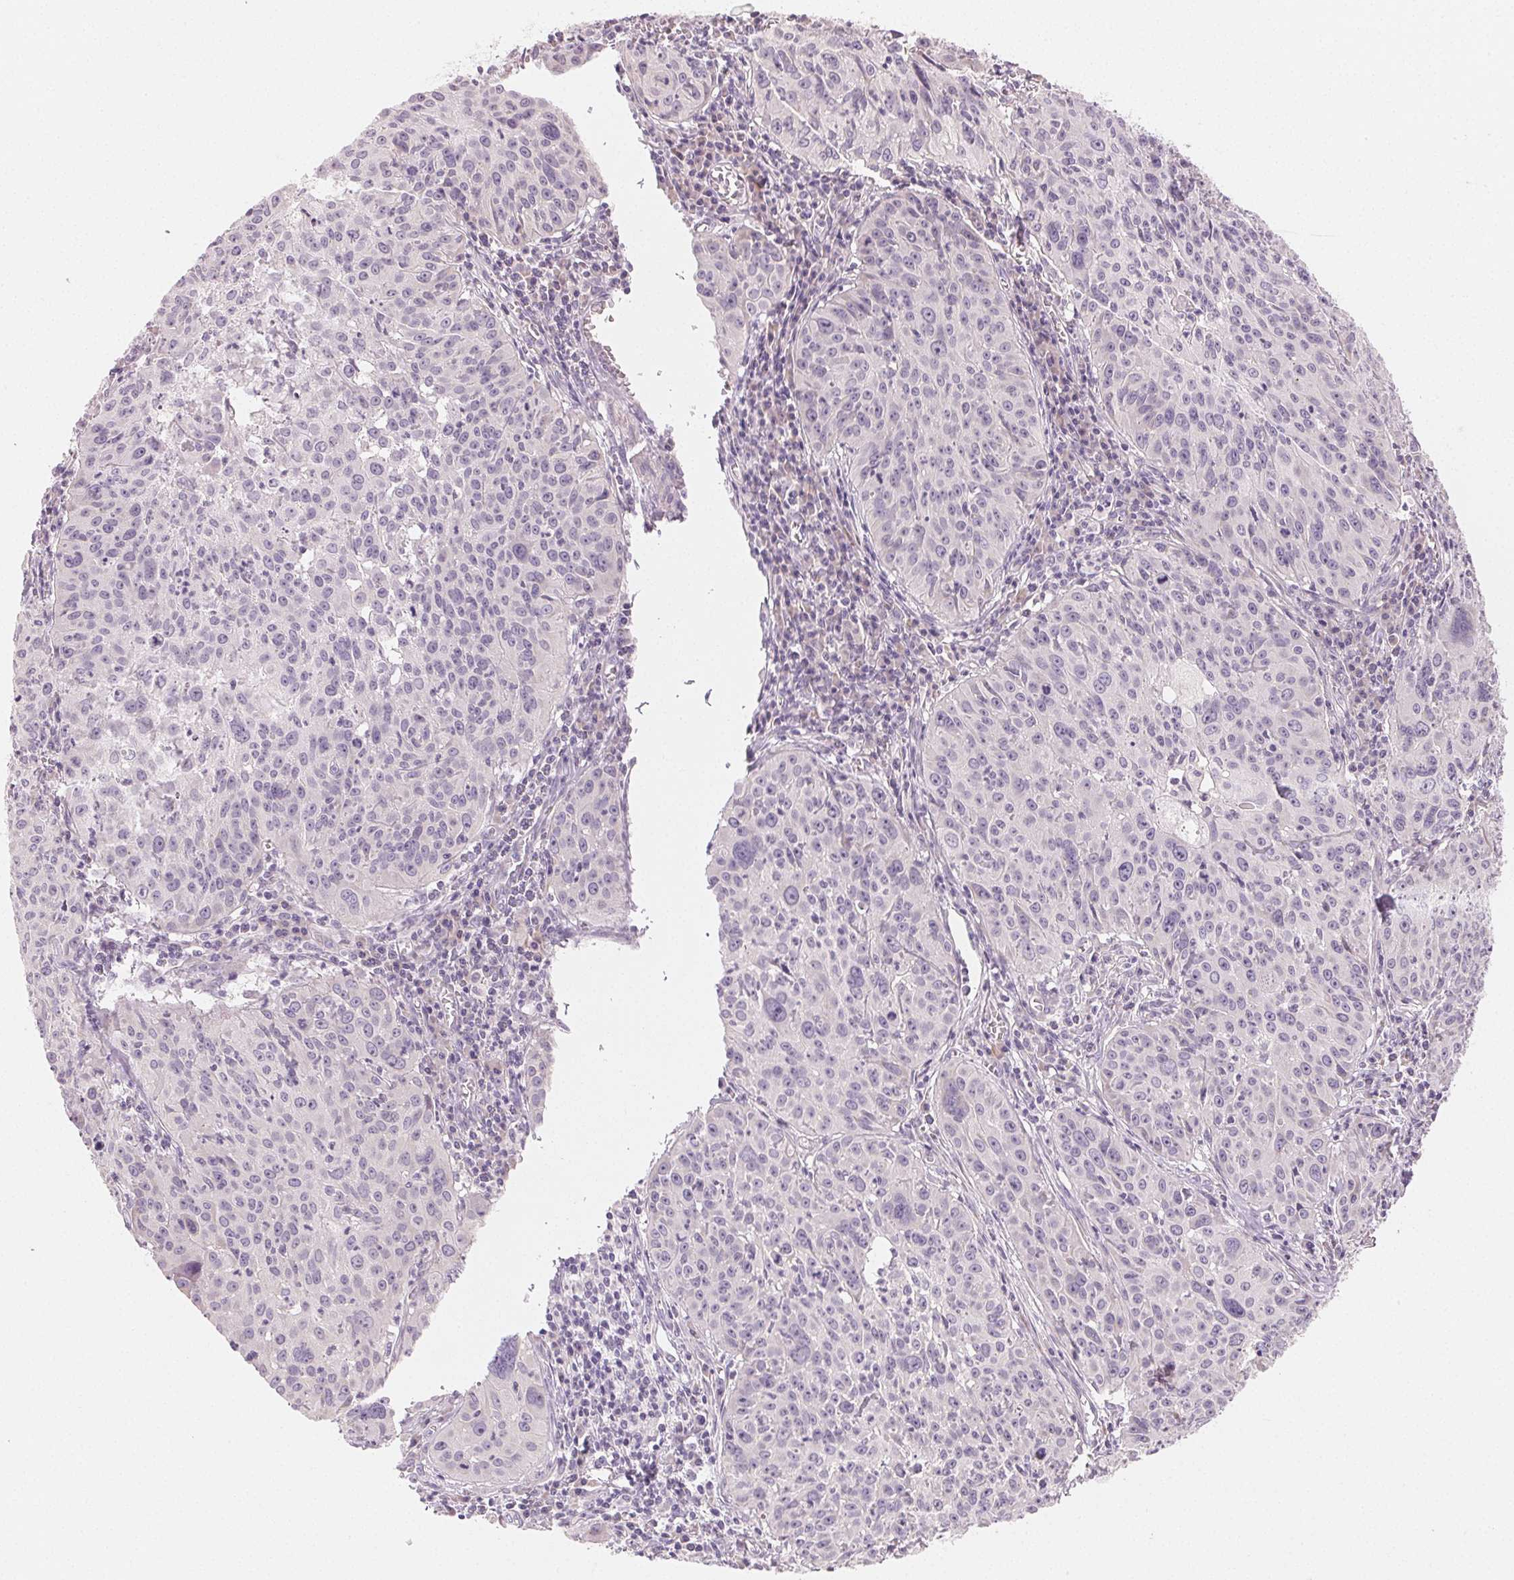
{"staining": {"intensity": "negative", "quantity": "none", "location": "none"}, "tissue": "cervical cancer", "cell_type": "Tumor cells", "image_type": "cancer", "snomed": [{"axis": "morphology", "description": "Squamous cell carcinoma, NOS"}, {"axis": "topography", "description": "Cervix"}], "caption": "Immunohistochemical staining of human cervical cancer shows no significant positivity in tumor cells.", "gene": "MYBL1", "patient": {"sex": "female", "age": 31}}